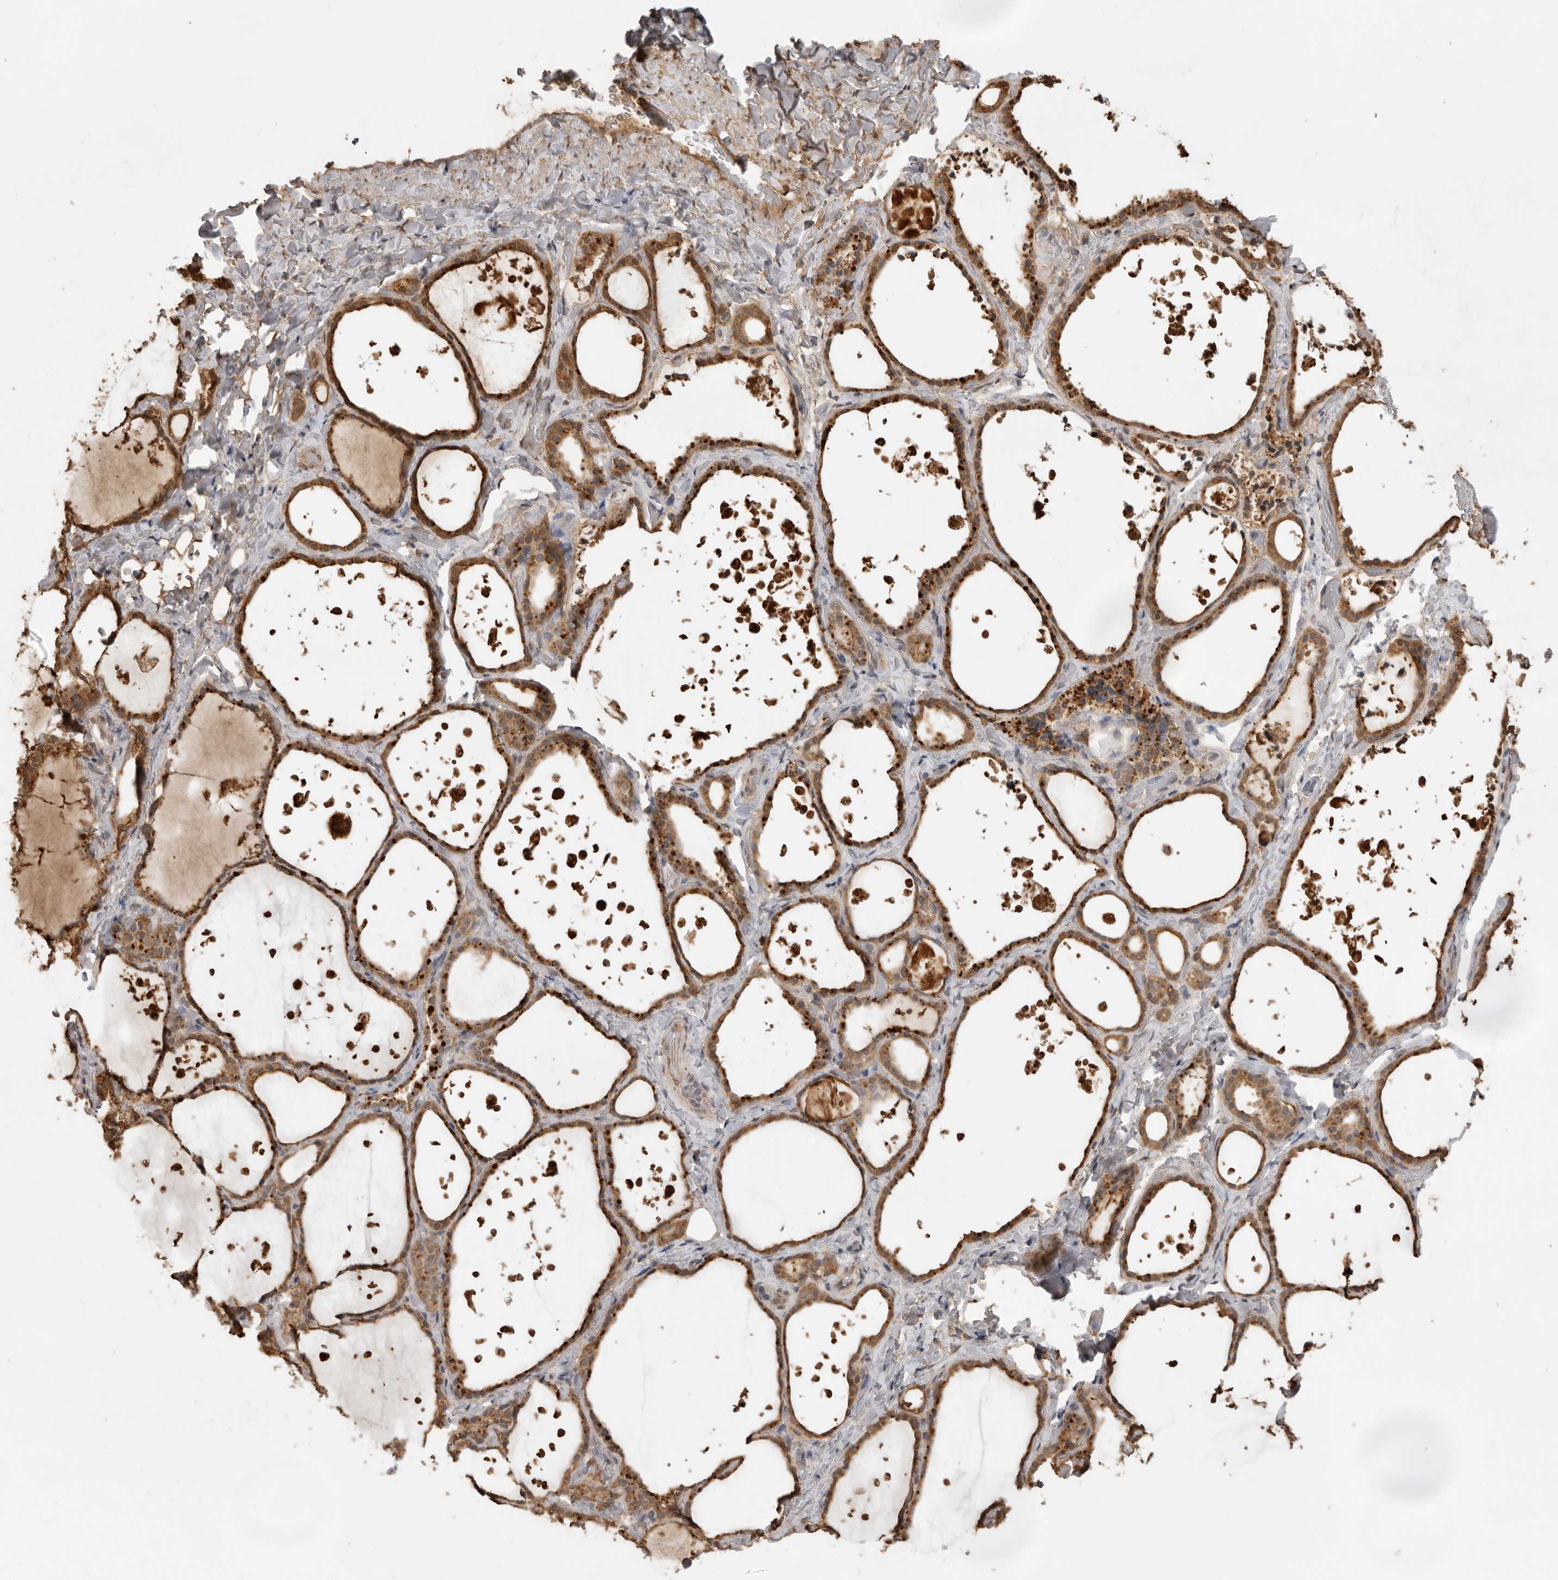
{"staining": {"intensity": "moderate", "quantity": ">75%", "location": "cytoplasmic/membranous"}, "tissue": "thyroid gland", "cell_type": "Glandular cells", "image_type": "normal", "snomed": [{"axis": "morphology", "description": "Normal tissue, NOS"}, {"axis": "topography", "description": "Thyroid gland"}], "caption": "Thyroid gland stained with a protein marker exhibits moderate staining in glandular cells.", "gene": "JAG2", "patient": {"sex": "female", "age": 44}}